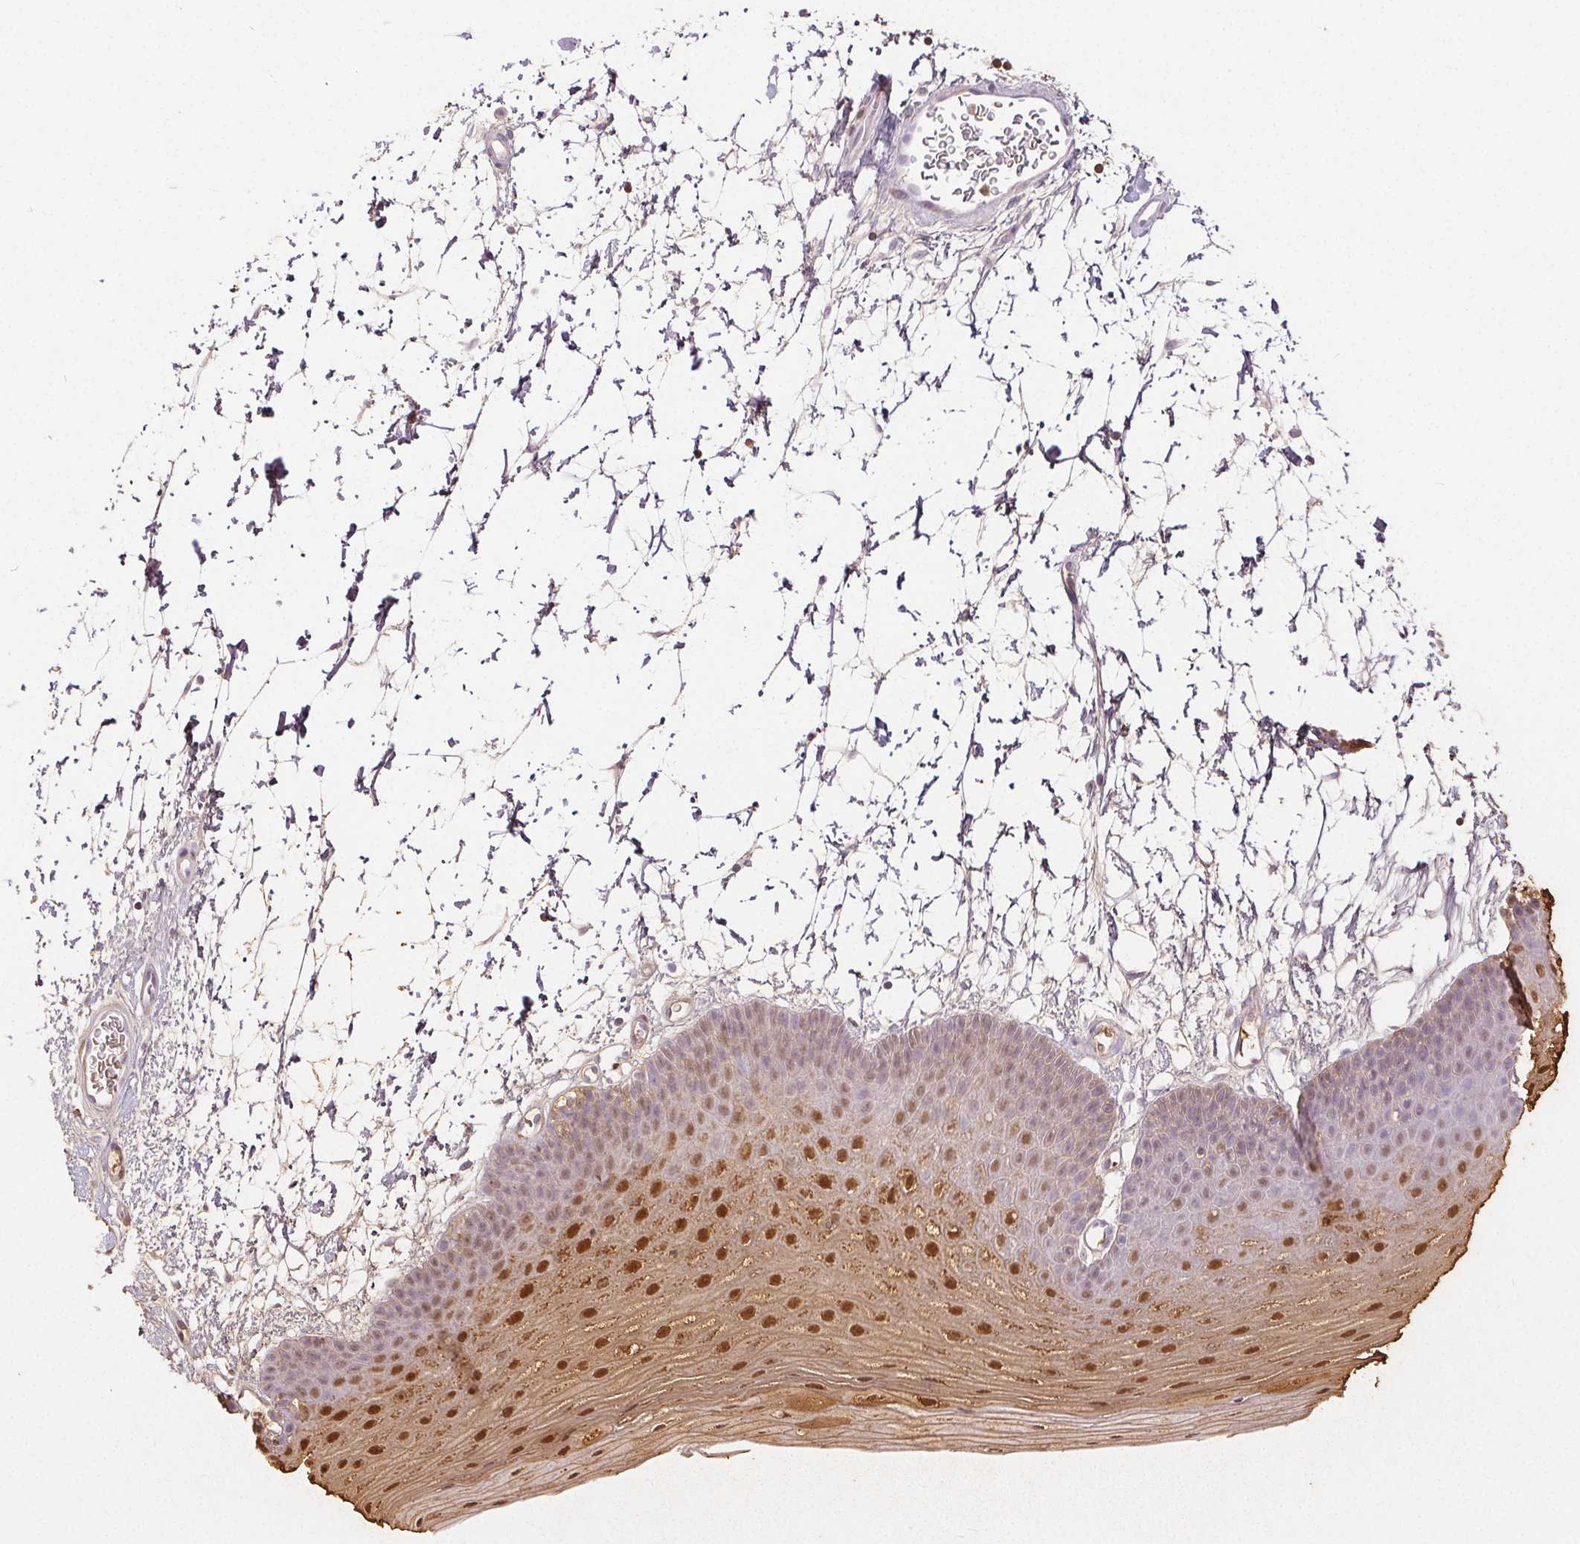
{"staining": {"intensity": "strong", "quantity": "<25%", "location": "cytoplasmic/membranous,nuclear"}, "tissue": "skin", "cell_type": "Epidermal cells", "image_type": "normal", "snomed": [{"axis": "morphology", "description": "Normal tissue, NOS"}, {"axis": "topography", "description": "Anal"}], "caption": "Immunohistochemical staining of benign skin demonstrates medium levels of strong cytoplasmic/membranous,nuclear expression in about <25% of epidermal cells. (Stains: DAB (3,3'-diaminobenzidine) in brown, nuclei in blue, Microscopy: brightfield microscopy at high magnification).", "gene": "SPRR3", "patient": {"sex": "male", "age": 53}}